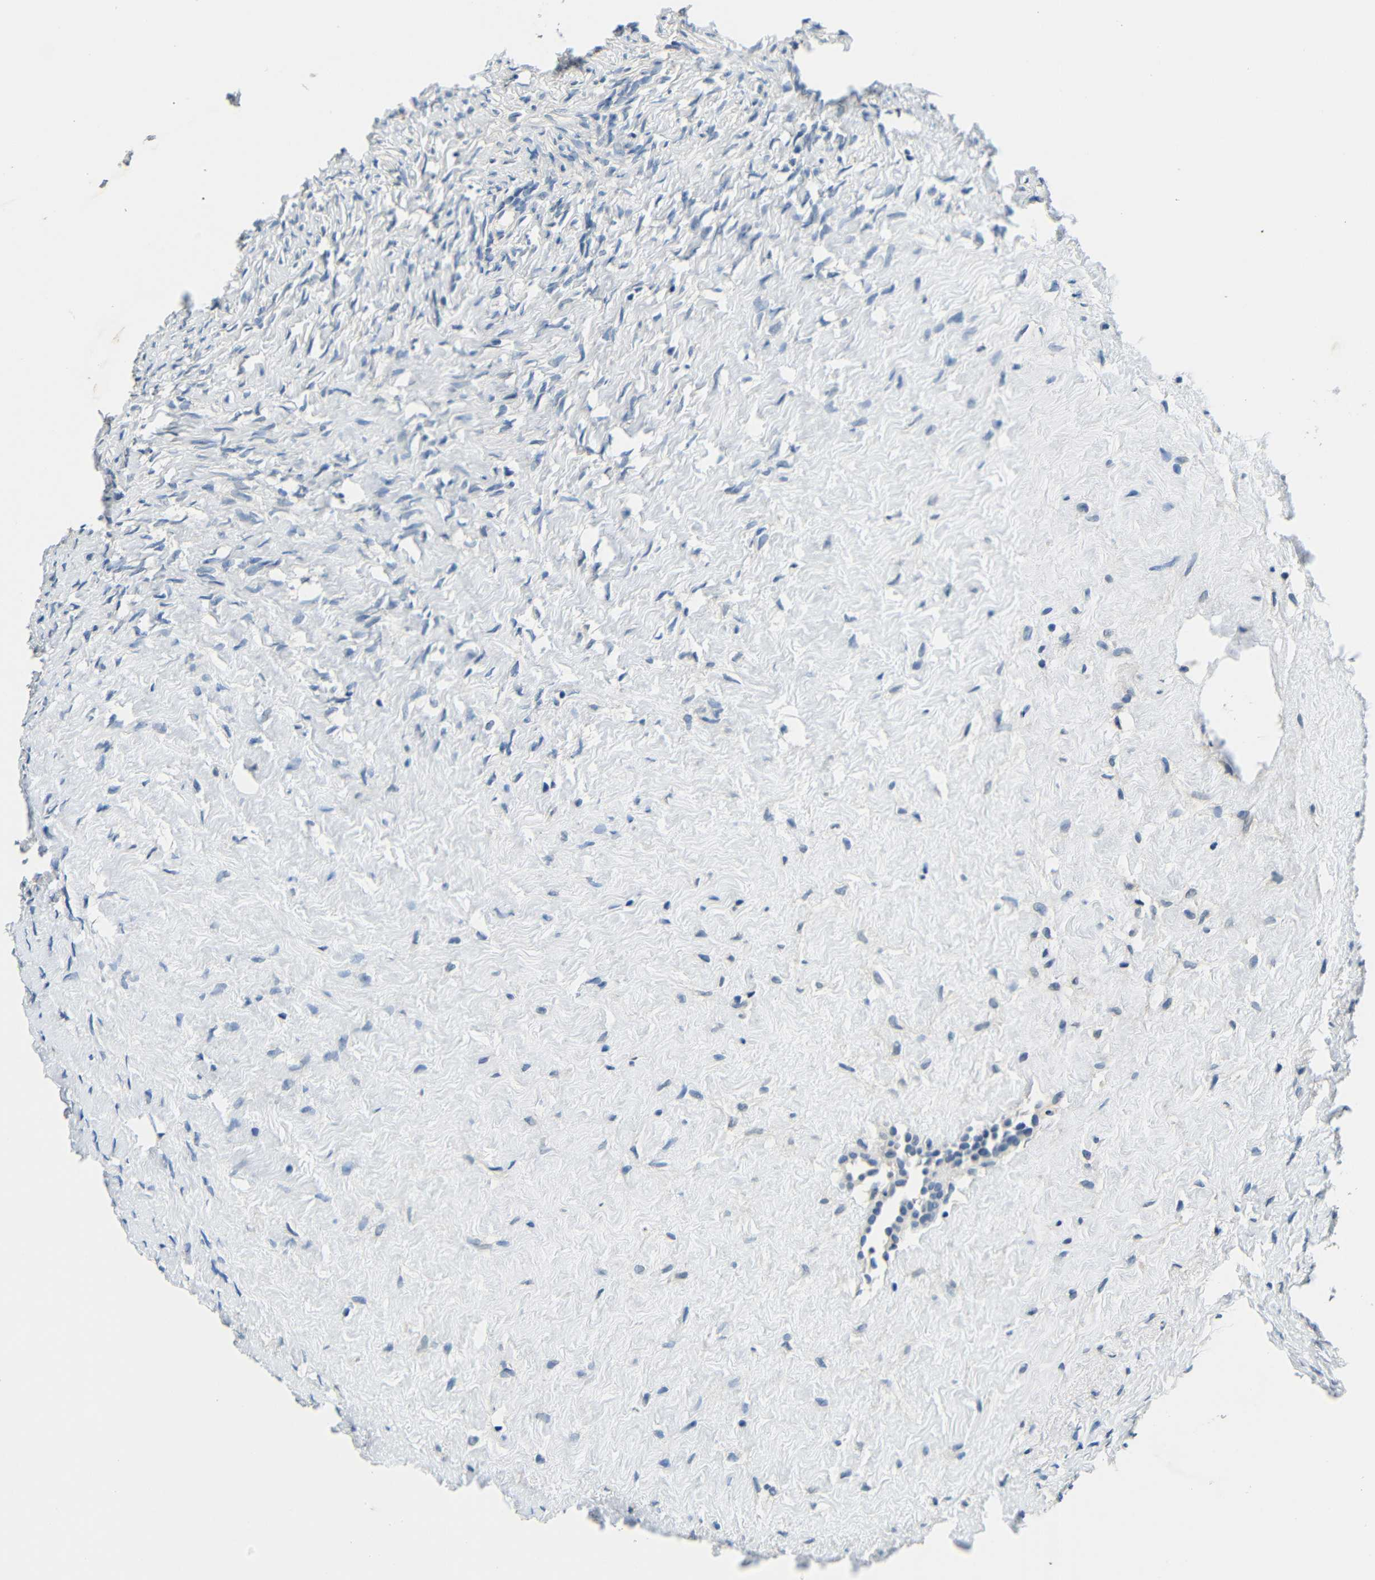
{"staining": {"intensity": "negative", "quantity": "none", "location": "none"}, "tissue": "ovary", "cell_type": "Ovarian stroma cells", "image_type": "normal", "snomed": [{"axis": "morphology", "description": "Normal tissue, NOS"}, {"axis": "topography", "description": "Ovary"}], "caption": "A high-resolution micrograph shows immunohistochemistry staining of benign ovary, which demonstrates no significant expression in ovarian stroma cells.", "gene": "ADAP1", "patient": {"sex": "female", "age": 35}}